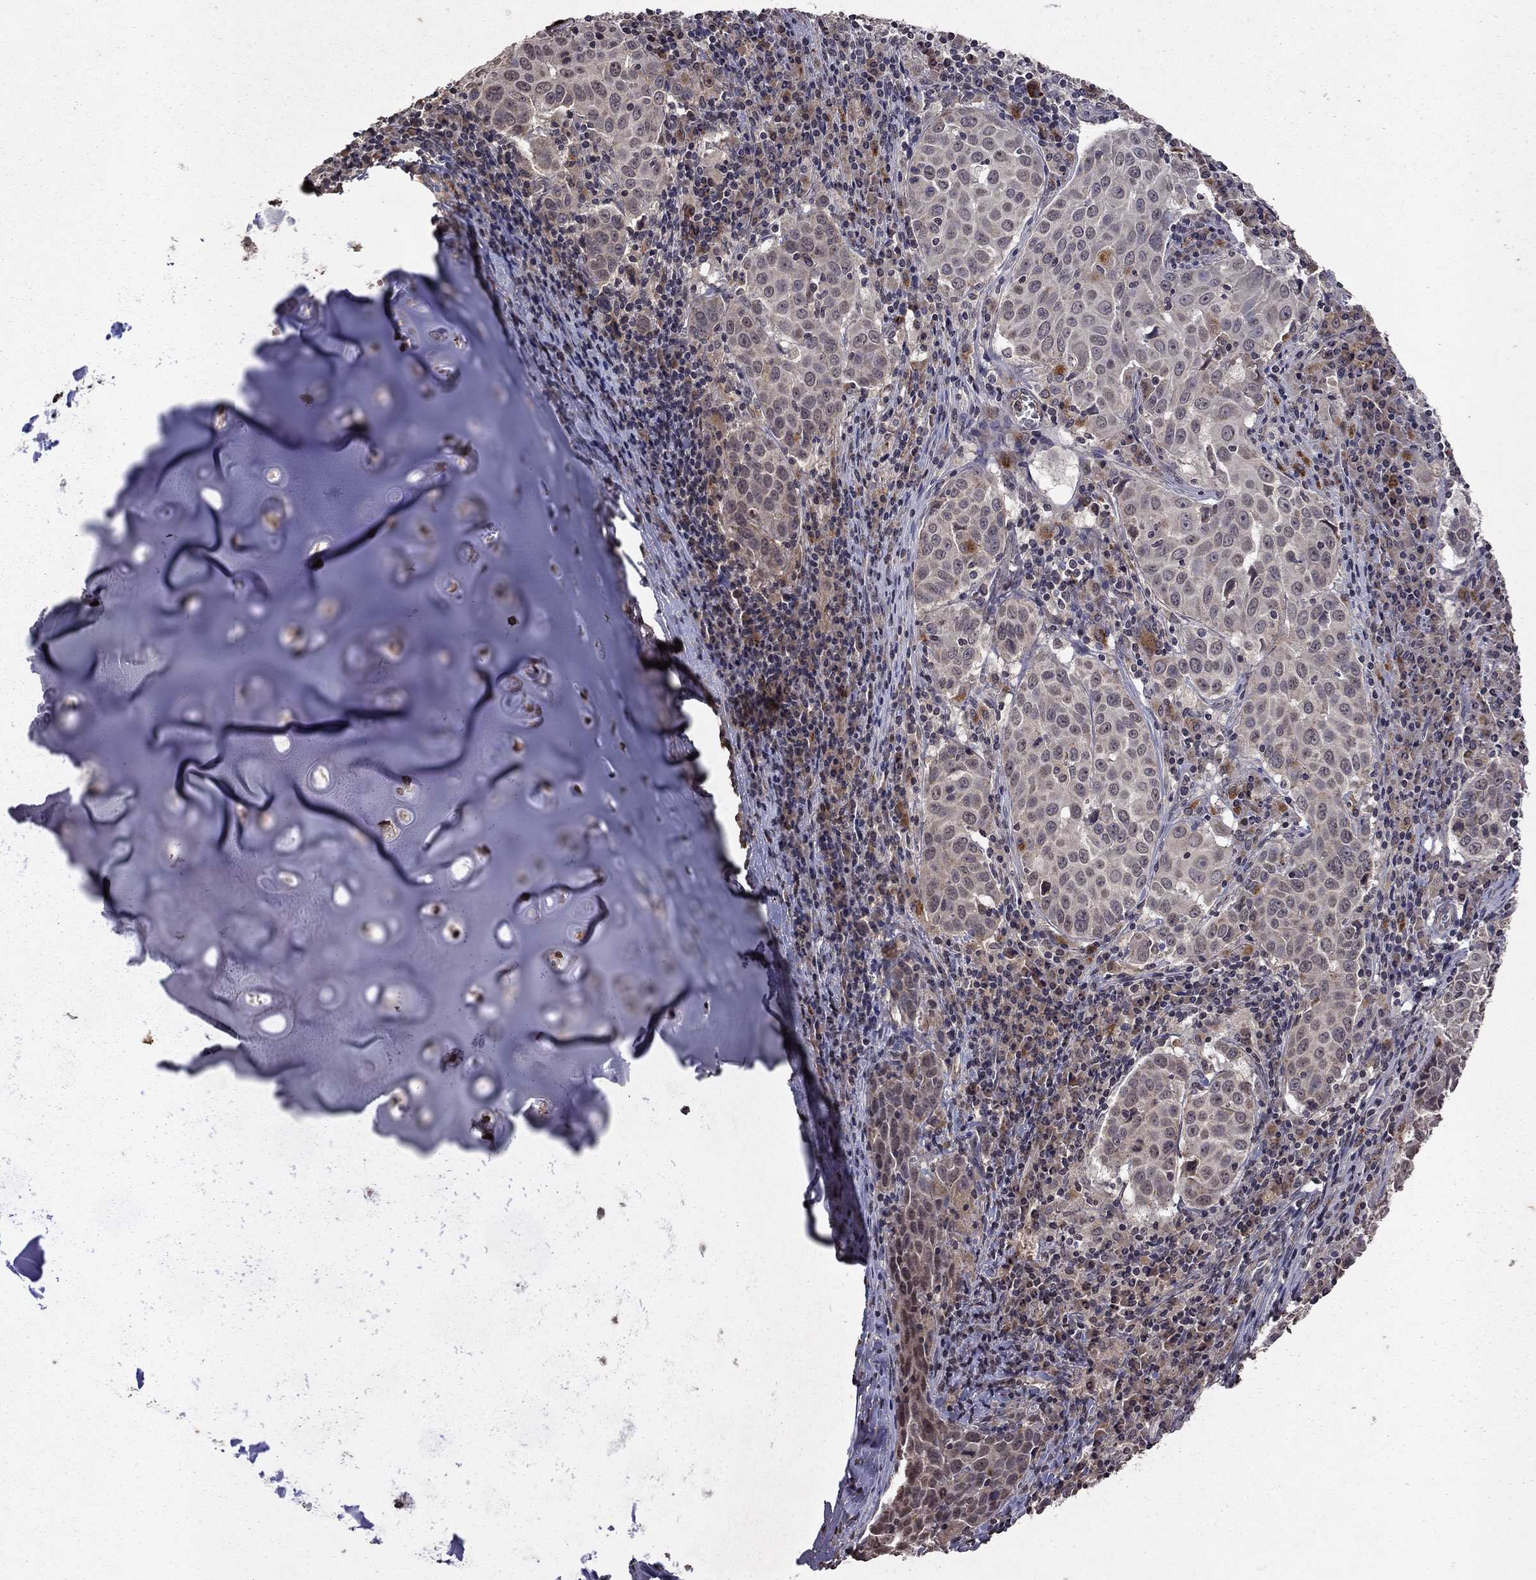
{"staining": {"intensity": "negative", "quantity": "none", "location": "none"}, "tissue": "lung cancer", "cell_type": "Tumor cells", "image_type": "cancer", "snomed": [{"axis": "morphology", "description": "Squamous cell carcinoma, NOS"}, {"axis": "topography", "description": "Lung"}], "caption": "Tumor cells show no significant protein positivity in squamous cell carcinoma (lung).", "gene": "NLGN1", "patient": {"sex": "male", "age": 57}}